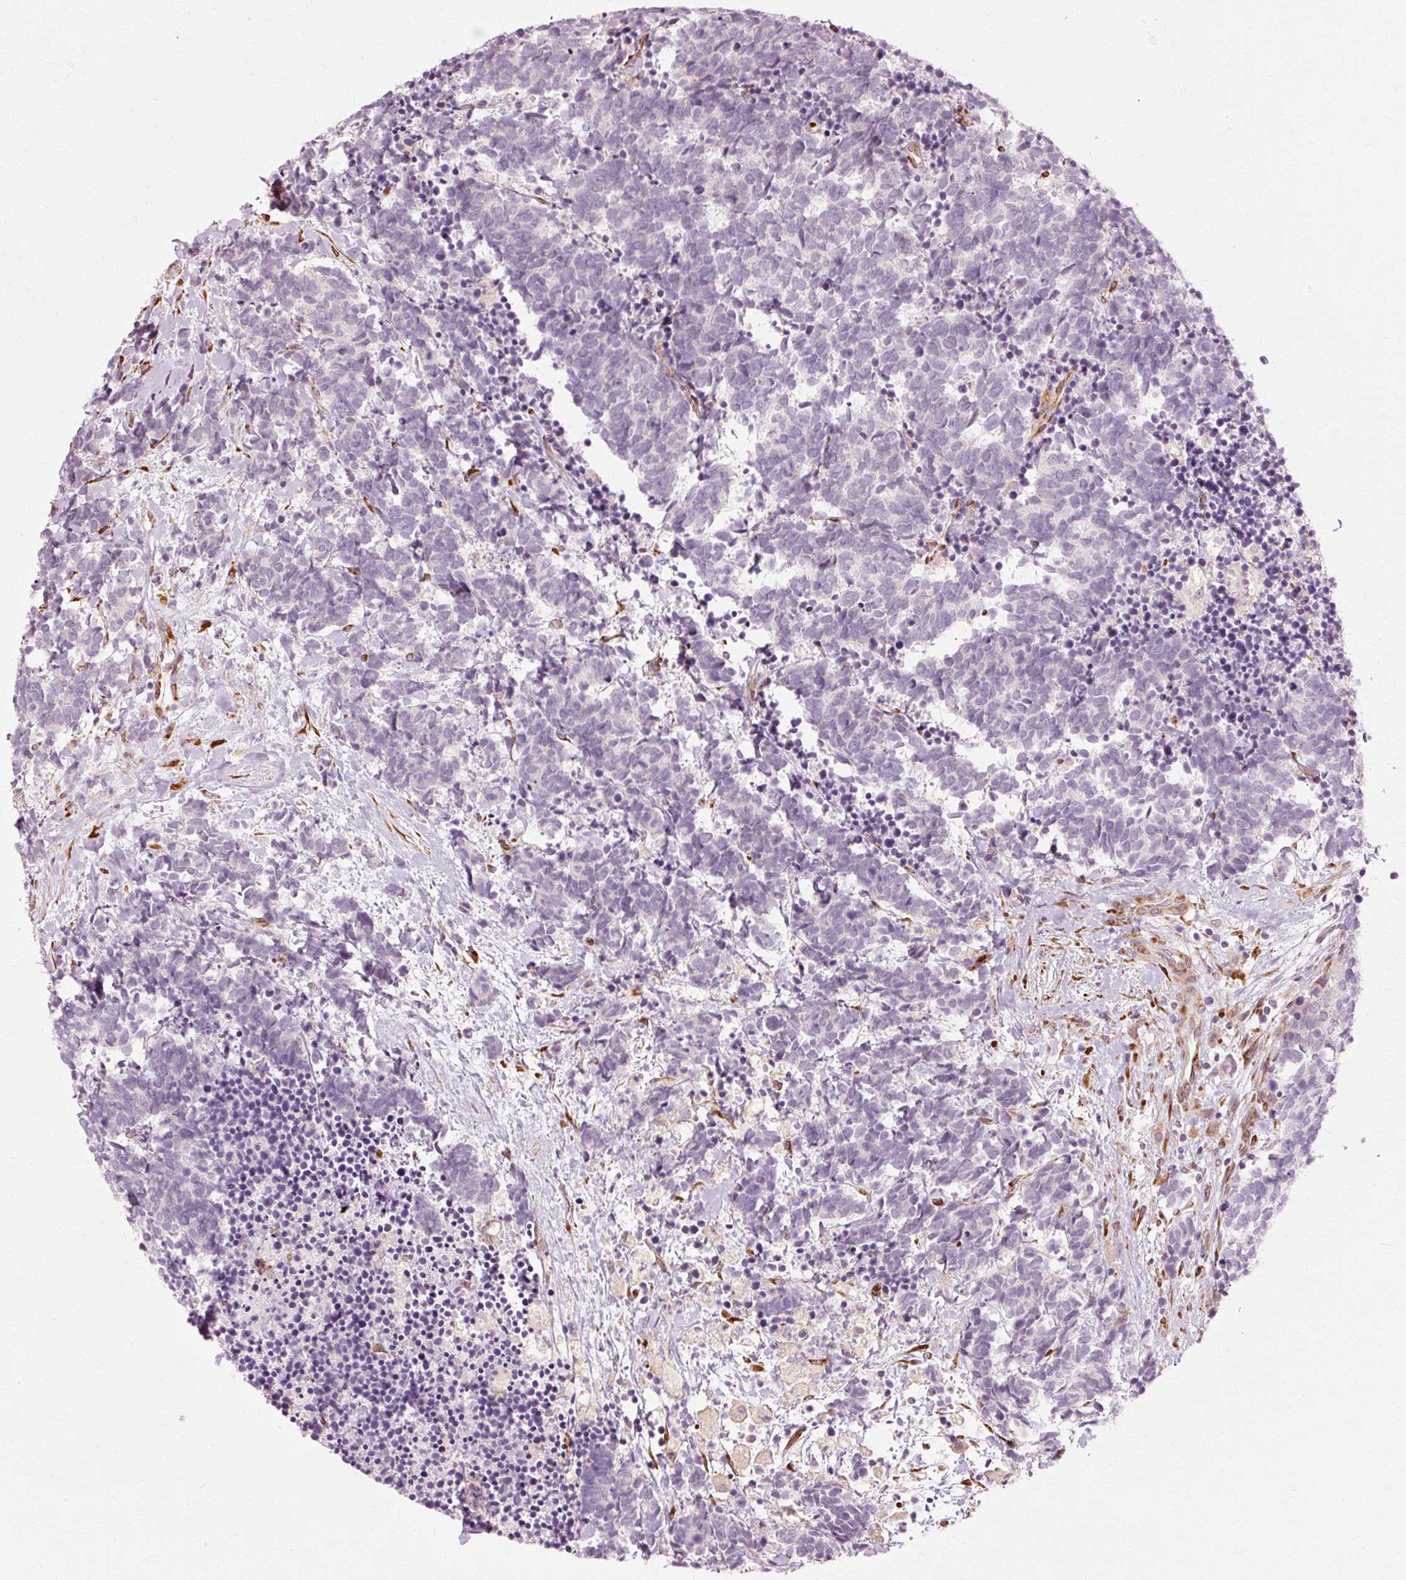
{"staining": {"intensity": "negative", "quantity": "none", "location": "none"}, "tissue": "carcinoid", "cell_type": "Tumor cells", "image_type": "cancer", "snomed": [{"axis": "morphology", "description": "Carcinoma, NOS"}, {"axis": "morphology", "description": "Carcinoid, malignant, NOS"}, {"axis": "topography", "description": "Prostate"}], "caption": "High magnification brightfield microscopy of carcinoid stained with DAB (3,3'-diaminobenzidine) (brown) and counterstained with hematoxylin (blue): tumor cells show no significant expression.", "gene": "RGPD5", "patient": {"sex": "male", "age": 57}}